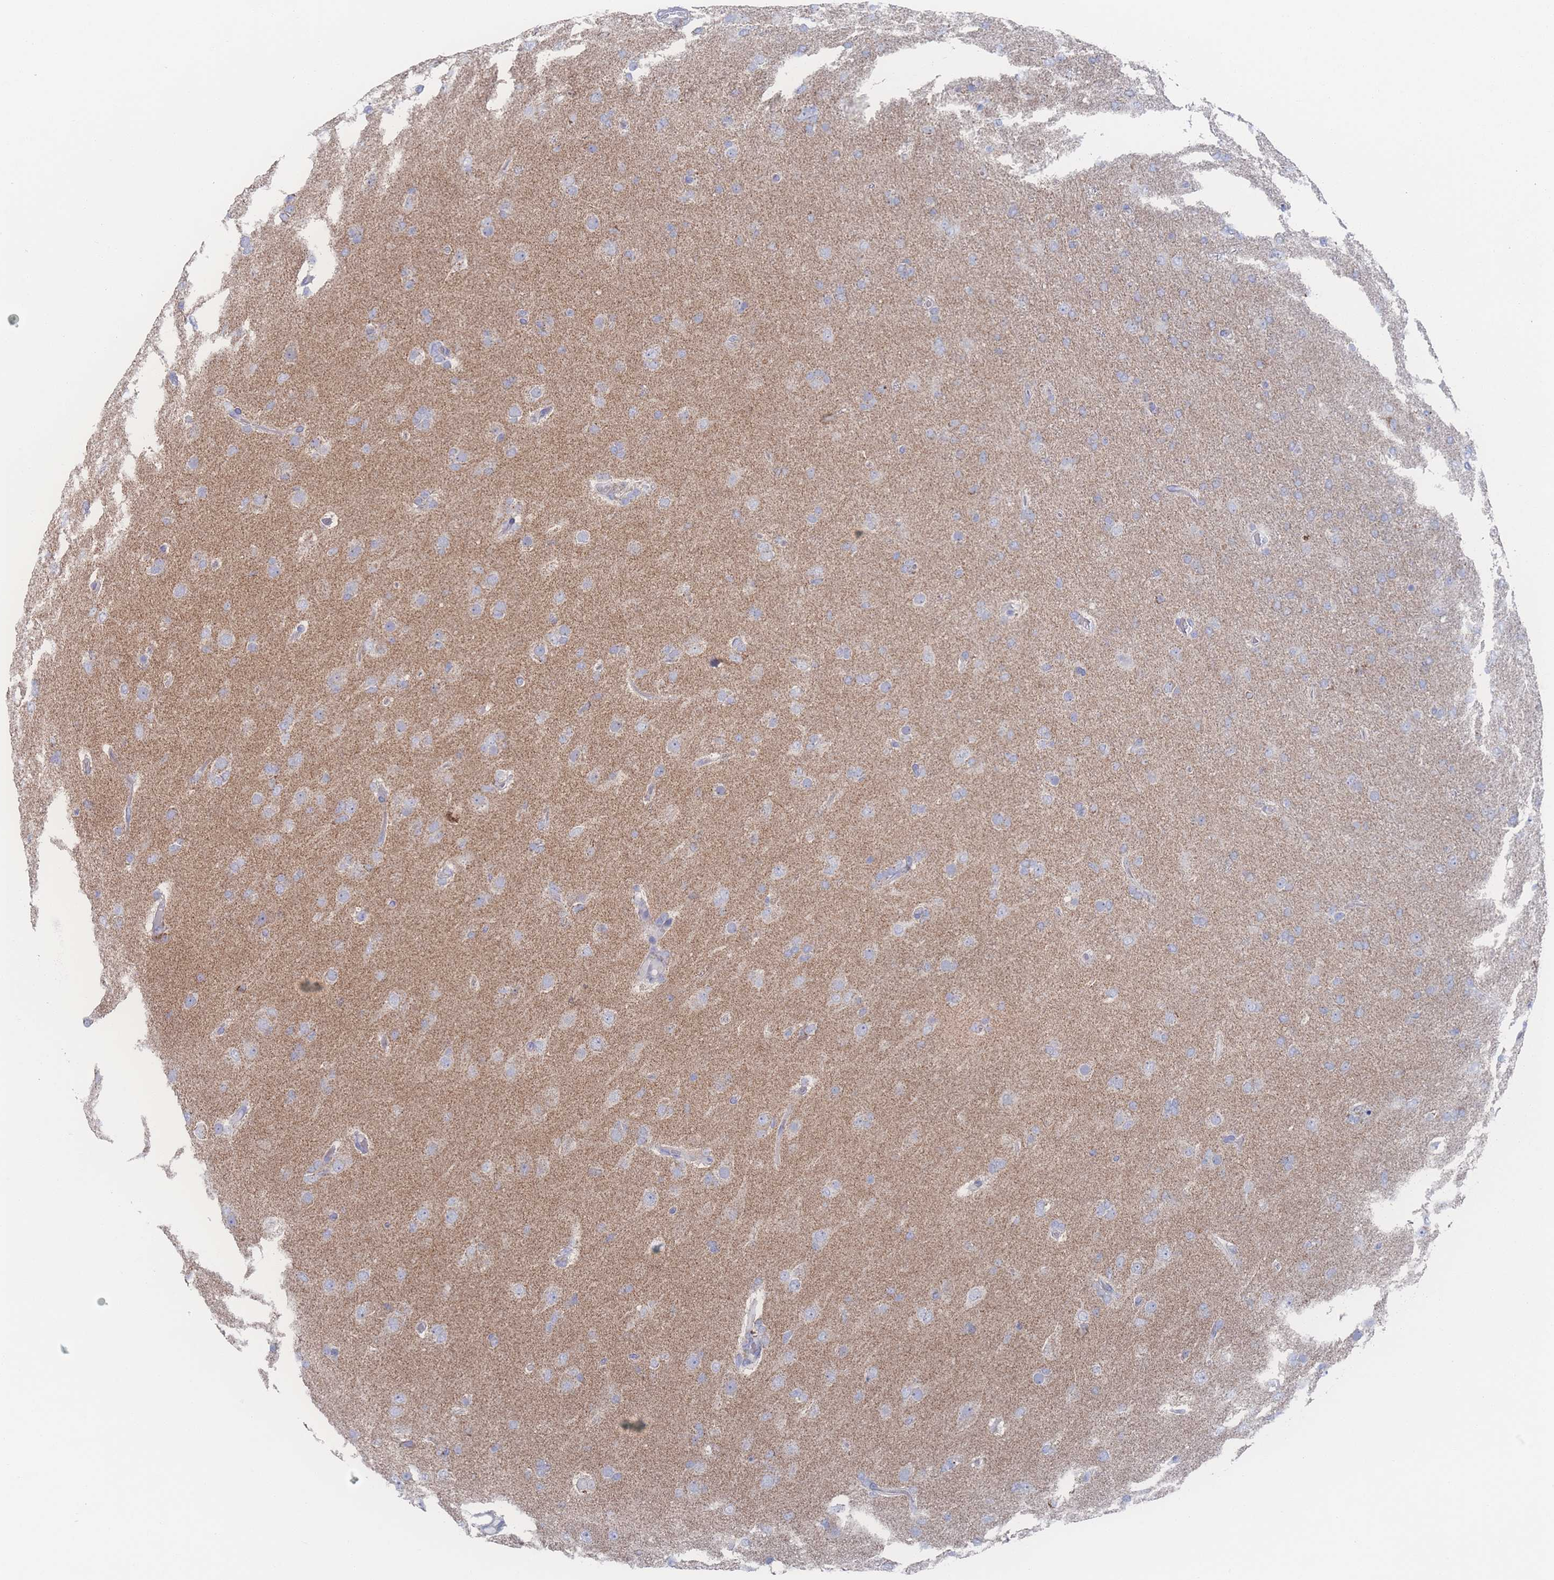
{"staining": {"intensity": "weak", "quantity": "<25%", "location": "cytoplasmic/membranous"}, "tissue": "glioma", "cell_type": "Tumor cells", "image_type": "cancer", "snomed": [{"axis": "morphology", "description": "Glioma, malignant, Low grade"}, {"axis": "topography", "description": "Brain"}], "caption": "This is a photomicrograph of immunohistochemistry (IHC) staining of low-grade glioma (malignant), which shows no staining in tumor cells. Nuclei are stained in blue.", "gene": "SNPH", "patient": {"sex": "male", "age": 65}}